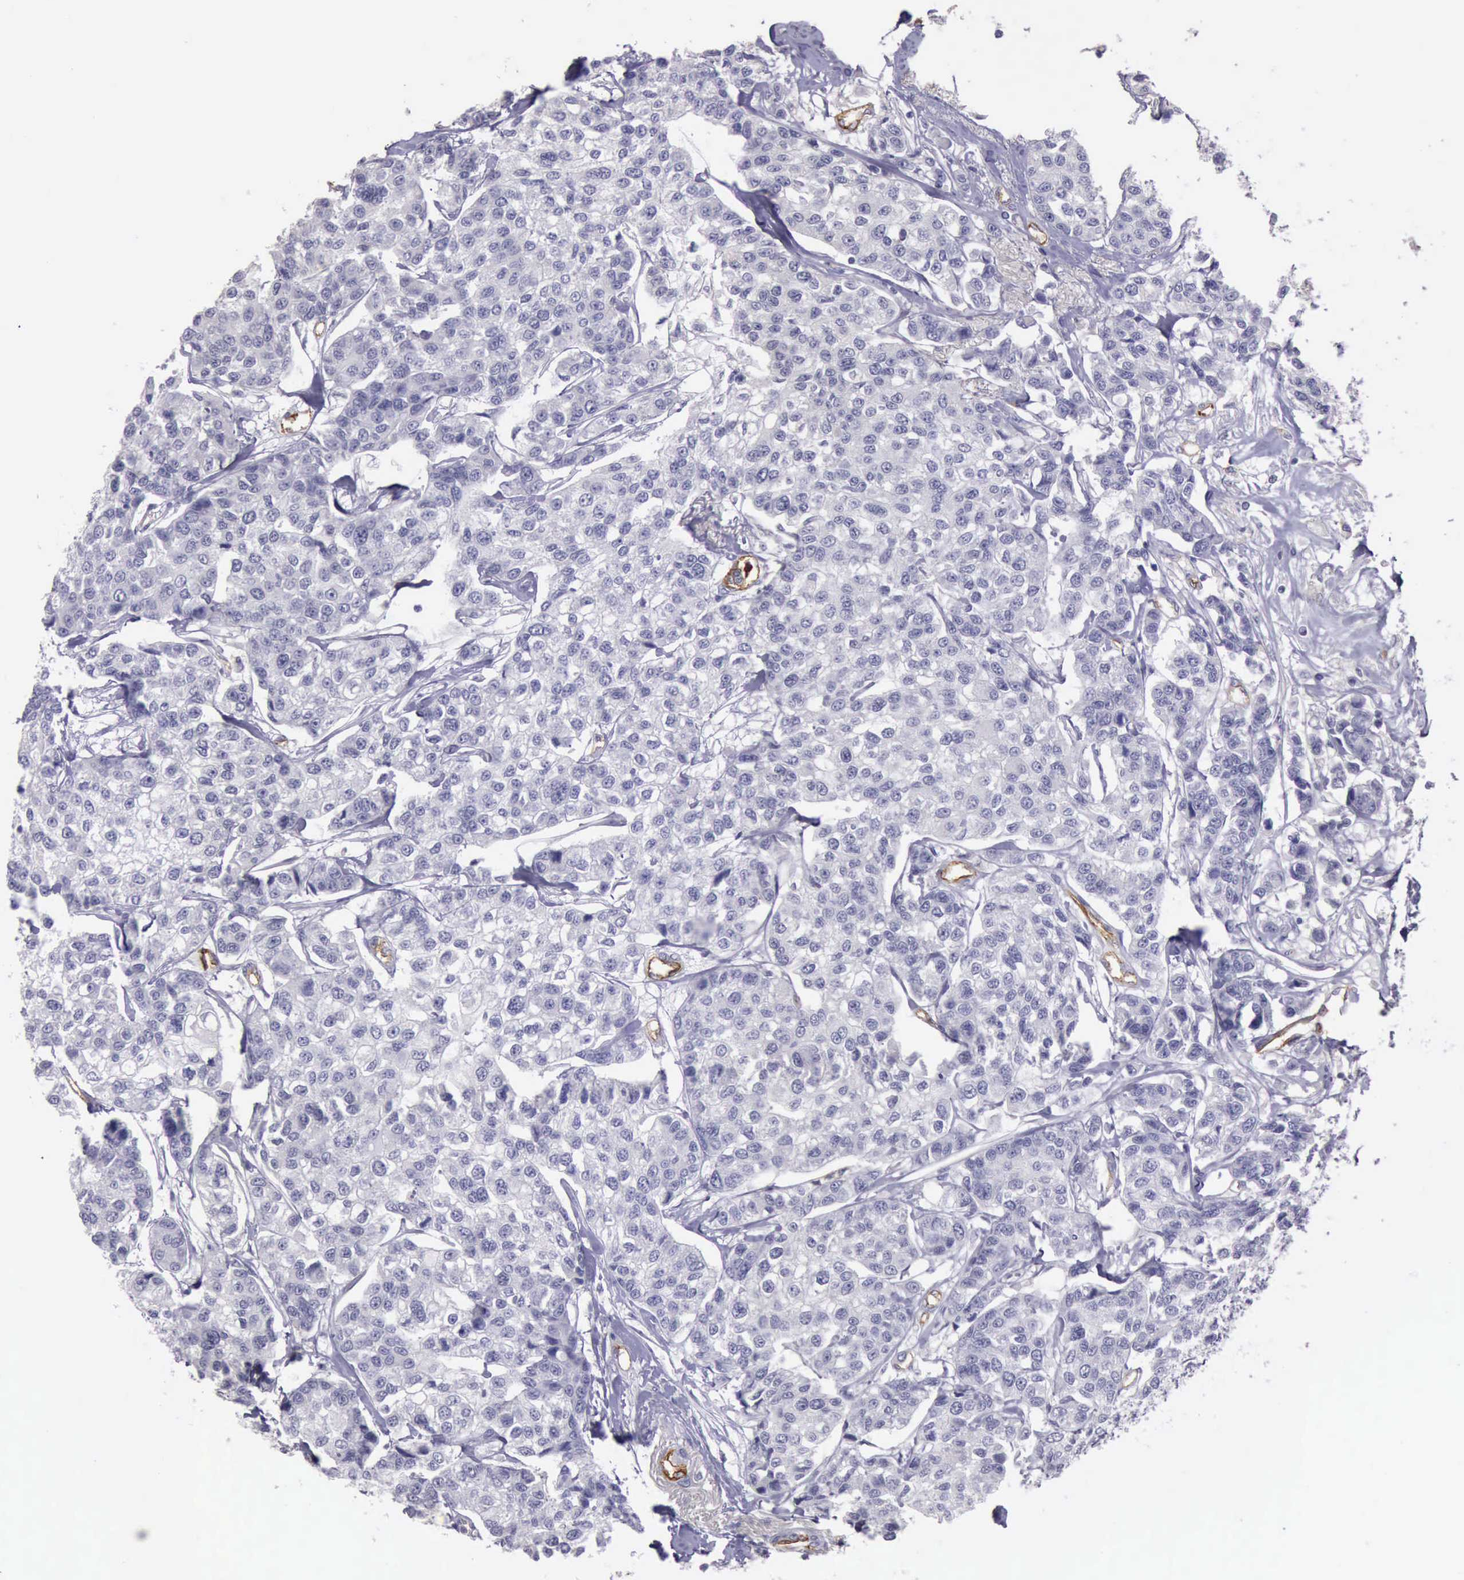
{"staining": {"intensity": "negative", "quantity": "none", "location": "none"}, "tissue": "breast cancer", "cell_type": "Tumor cells", "image_type": "cancer", "snomed": [{"axis": "morphology", "description": "Duct carcinoma"}, {"axis": "topography", "description": "Breast"}], "caption": "This is a photomicrograph of IHC staining of breast intraductal carcinoma, which shows no expression in tumor cells.", "gene": "TCEANC", "patient": {"sex": "female", "age": 51}}